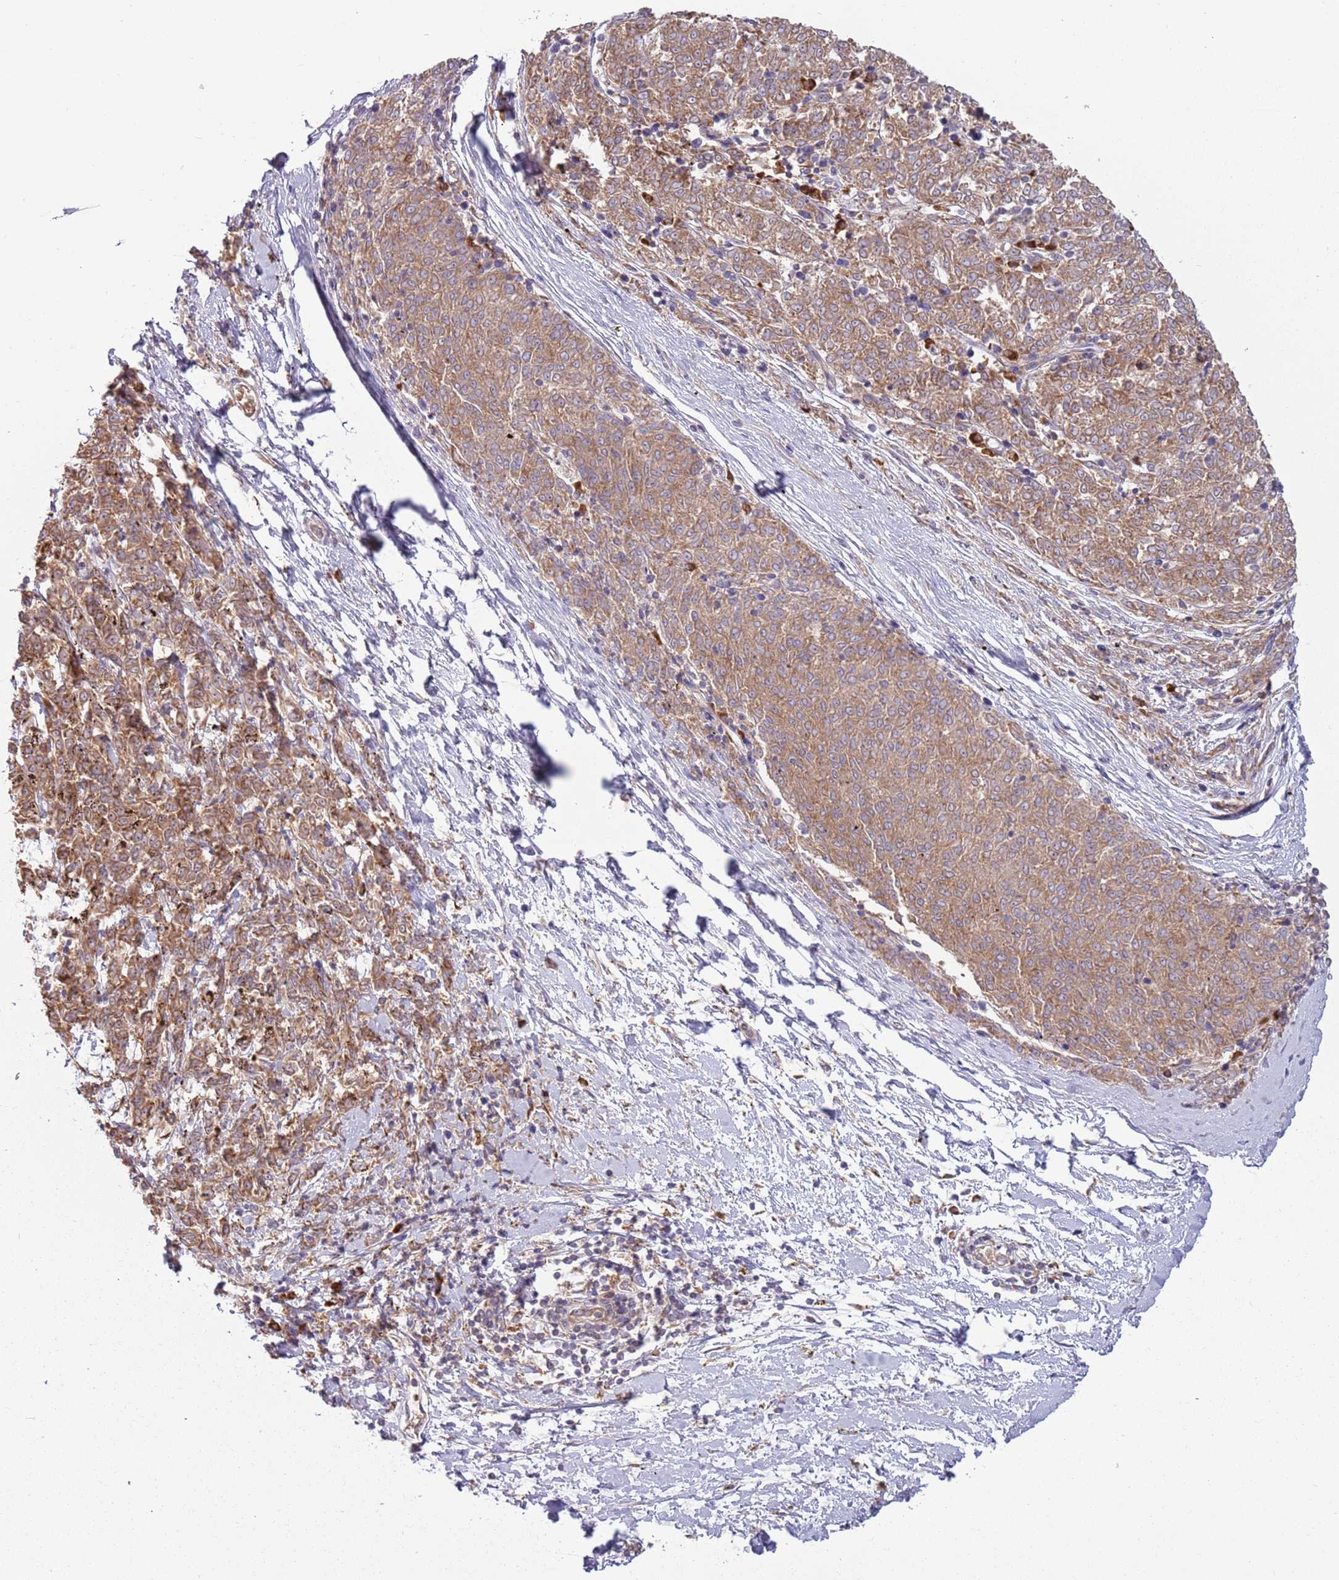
{"staining": {"intensity": "moderate", "quantity": ">75%", "location": "cytoplasmic/membranous"}, "tissue": "melanoma", "cell_type": "Tumor cells", "image_type": "cancer", "snomed": [{"axis": "morphology", "description": "Malignant melanoma, NOS"}, {"axis": "topography", "description": "Skin"}], "caption": "This is a histology image of immunohistochemistry (IHC) staining of melanoma, which shows moderate staining in the cytoplasmic/membranous of tumor cells.", "gene": "RPL17-C18orf32", "patient": {"sex": "female", "age": 72}}